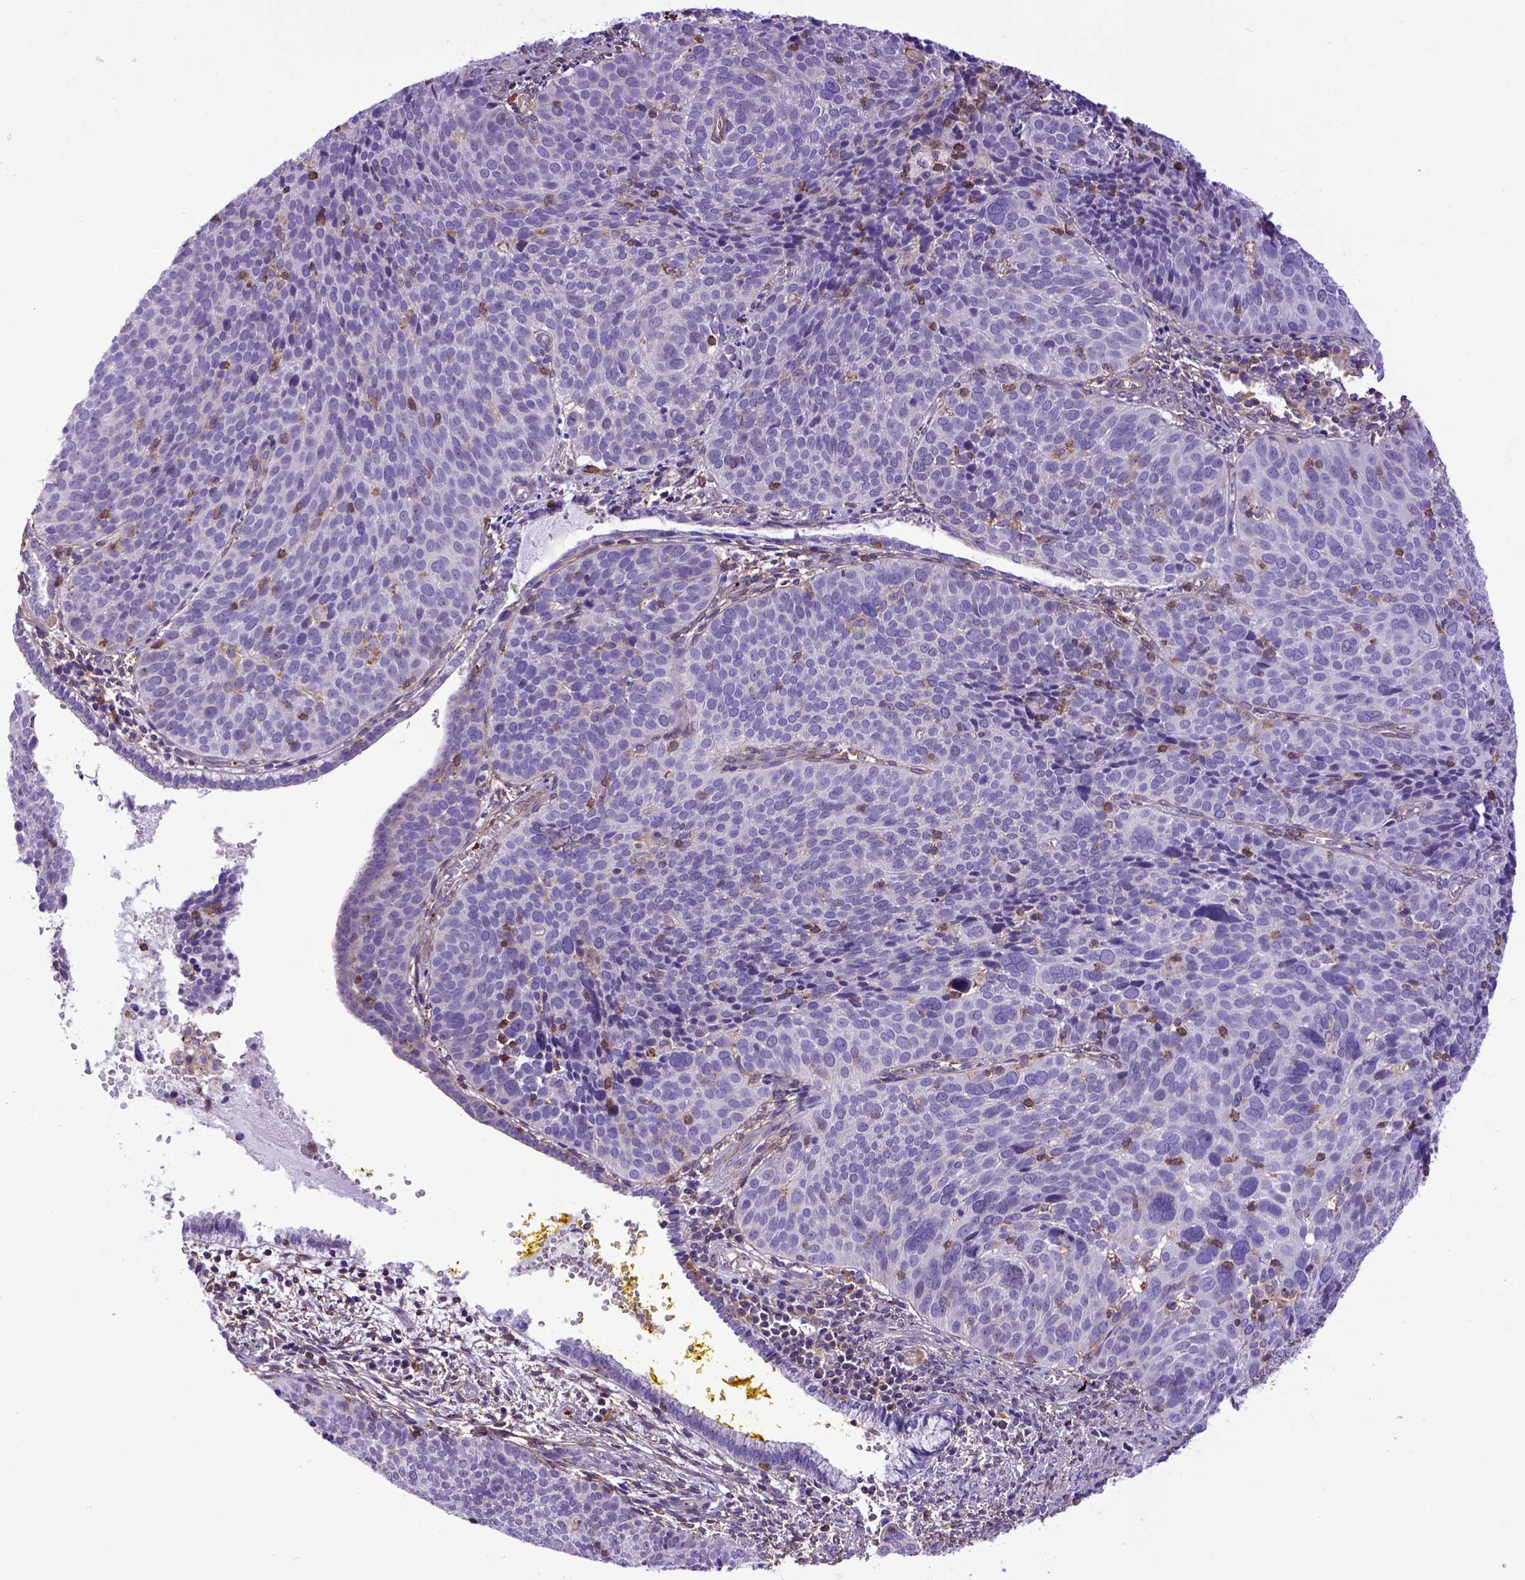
{"staining": {"intensity": "negative", "quantity": "none", "location": "none"}, "tissue": "cervical cancer", "cell_type": "Tumor cells", "image_type": "cancer", "snomed": [{"axis": "morphology", "description": "Squamous cell carcinoma, NOS"}, {"axis": "topography", "description": "Cervix"}], "caption": "Tumor cells are negative for brown protein staining in squamous cell carcinoma (cervical).", "gene": "ASAH2", "patient": {"sex": "female", "age": 39}}